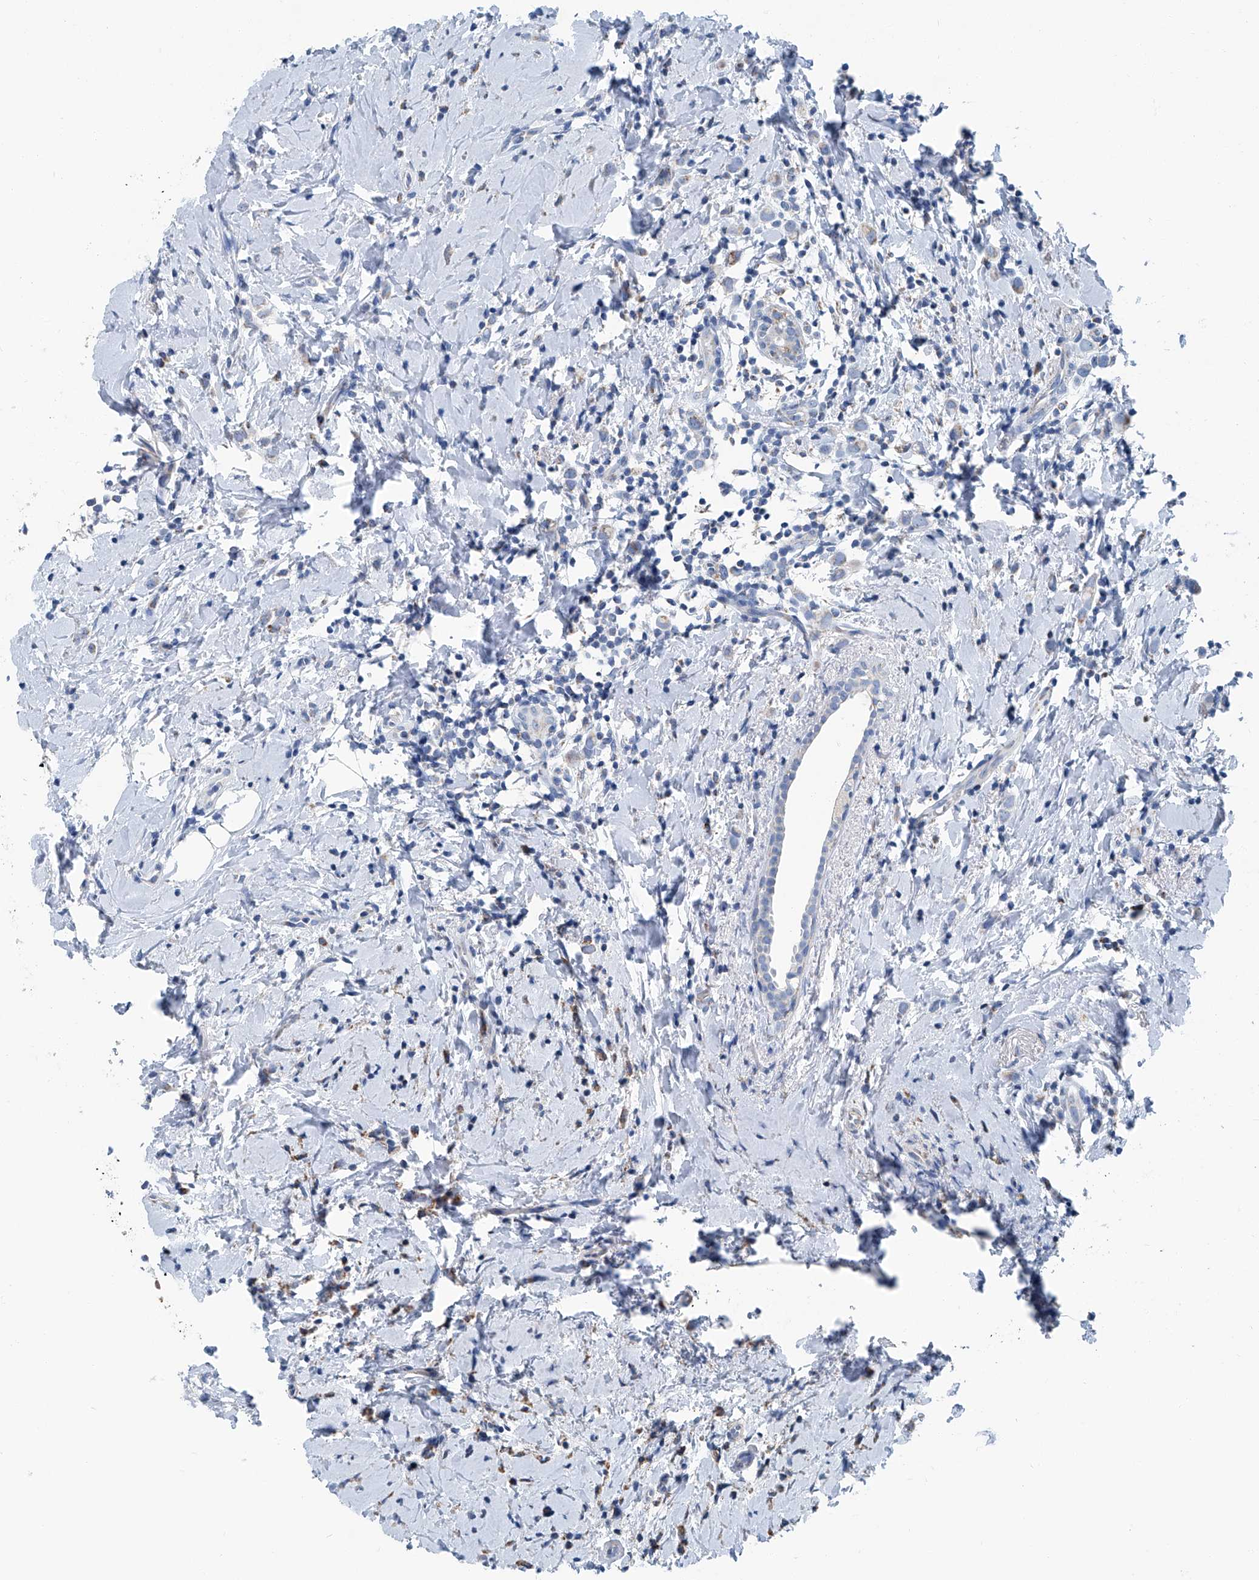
{"staining": {"intensity": "negative", "quantity": "none", "location": "none"}, "tissue": "breast cancer", "cell_type": "Tumor cells", "image_type": "cancer", "snomed": [{"axis": "morphology", "description": "Lobular carcinoma"}, {"axis": "topography", "description": "Breast"}], "caption": "This micrograph is of breast lobular carcinoma stained with IHC to label a protein in brown with the nuclei are counter-stained blue. There is no expression in tumor cells. (Stains: DAB immunohistochemistry with hematoxylin counter stain, Microscopy: brightfield microscopy at high magnification).", "gene": "MT-ND1", "patient": {"sex": "female", "age": 47}}